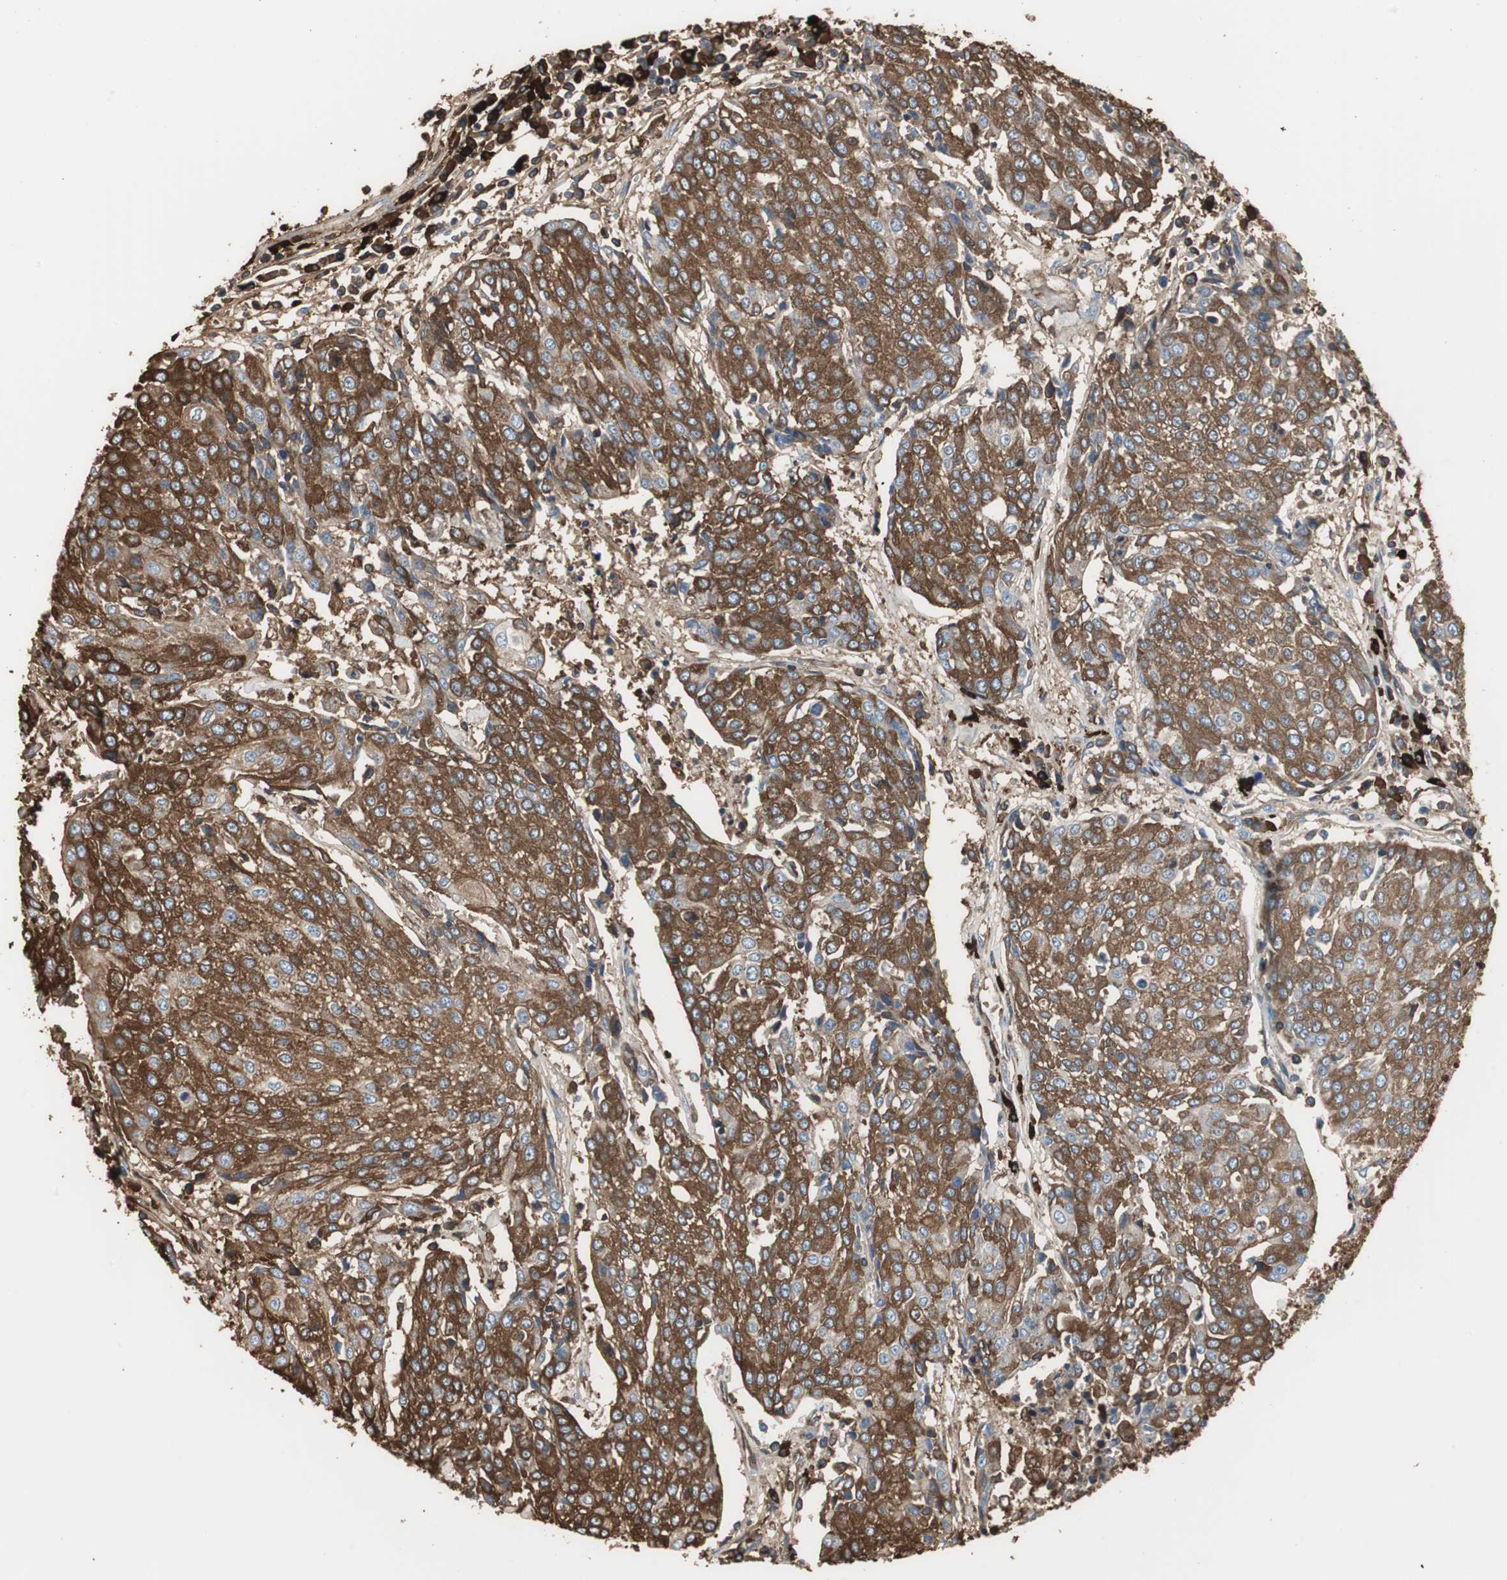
{"staining": {"intensity": "strong", "quantity": ">75%", "location": "cytoplasmic/membranous"}, "tissue": "urothelial cancer", "cell_type": "Tumor cells", "image_type": "cancer", "snomed": [{"axis": "morphology", "description": "Urothelial carcinoma, High grade"}, {"axis": "topography", "description": "Urinary bladder"}], "caption": "Urothelial carcinoma (high-grade) stained with immunohistochemistry (IHC) demonstrates strong cytoplasmic/membranous positivity in about >75% of tumor cells. (brown staining indicates protein expression, while blue staining denotes nuclei).", "gene": "IGHA1", "patient": {"sex": "female", "age": 85}}